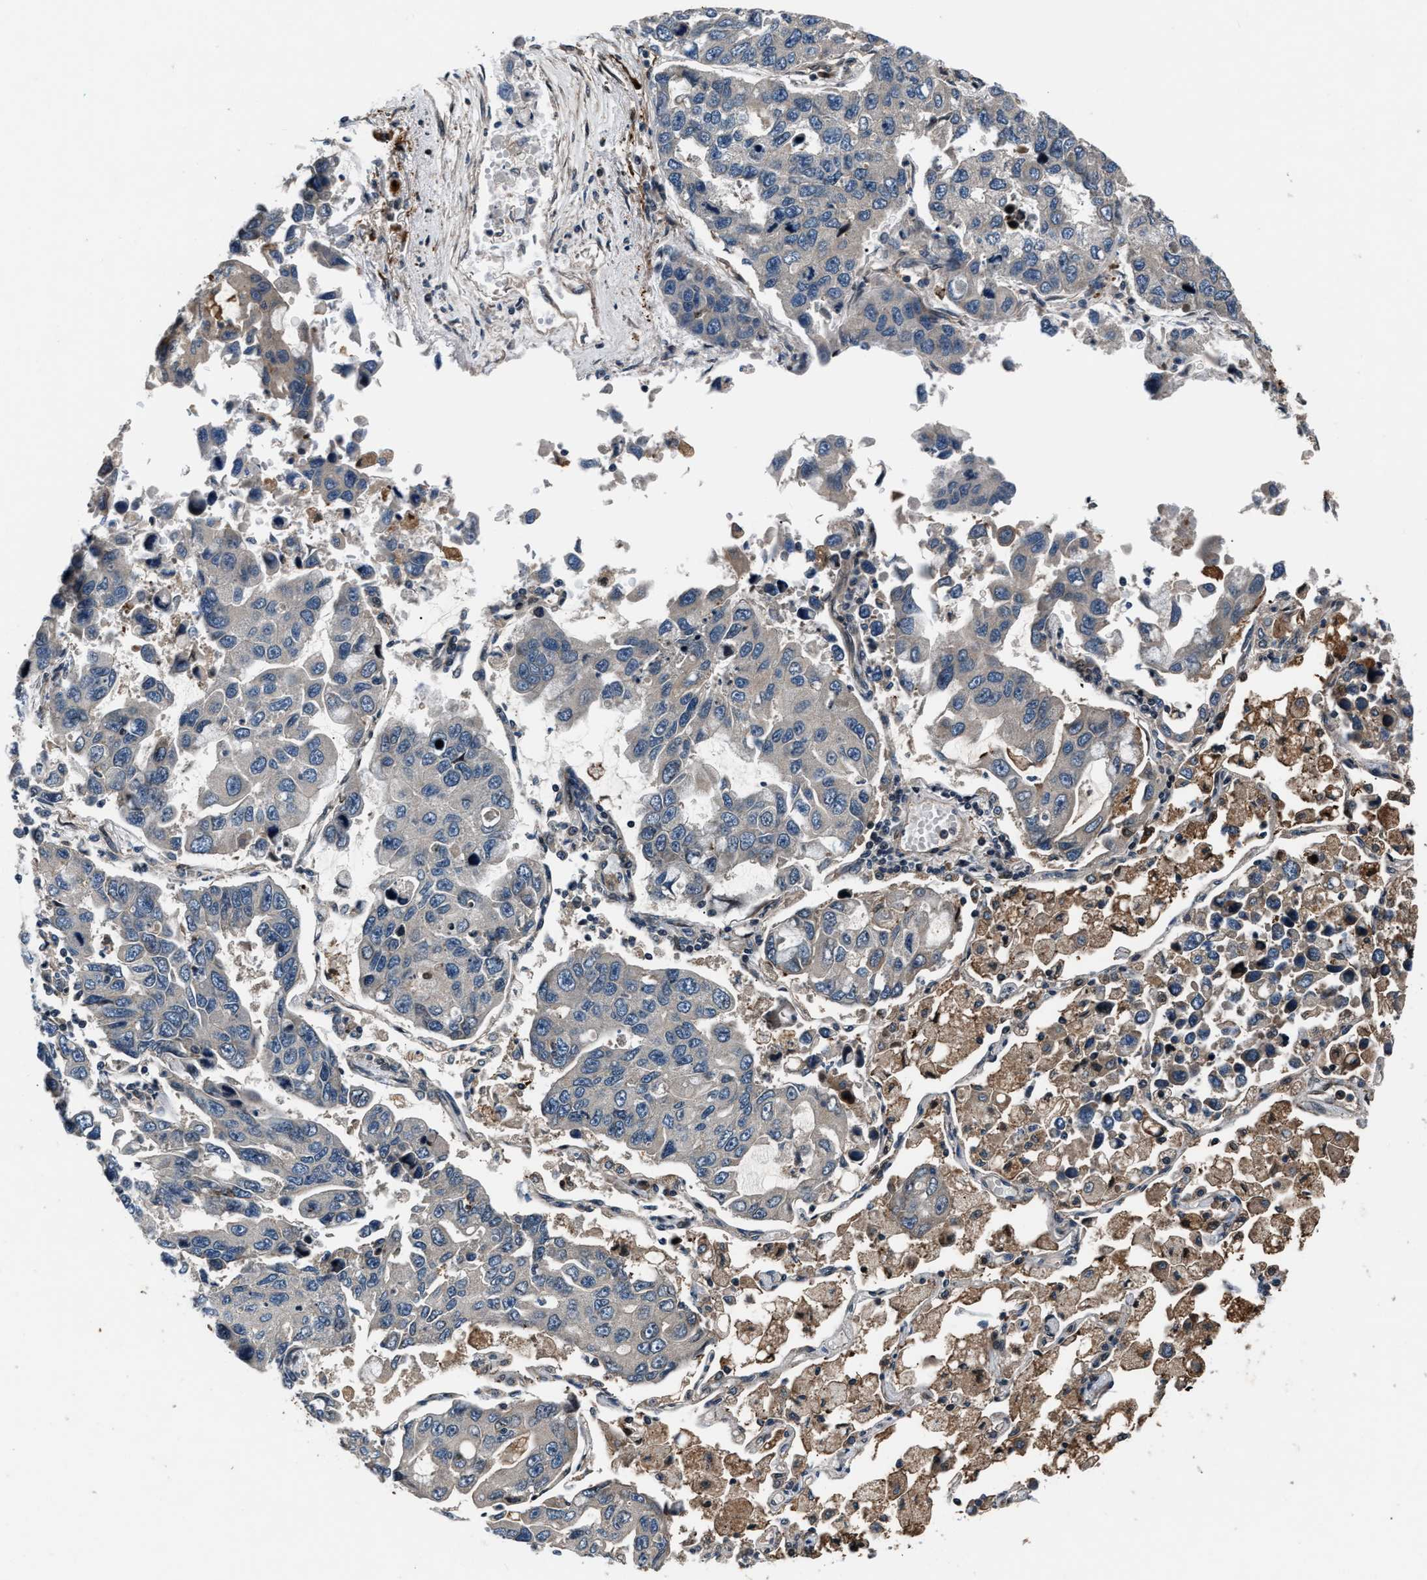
{"staining": {"intensity": "negative", "quantity": "none", "location": "none"}, "tissue": "lung cancer", "cell_type": "Tumor cells", "image_type": "cancer", "snomed": [{"axis": "morphology", "description": "Adenocarcinoma, NOS"}, {"axis": "topography", "description": "Lung"}], "caption": "IHC of human lung adenocarcinoma reveals no staining in tumor cells.", "gene": "DYNC2I1", "patient": {"sex": "male", "age": 64}}